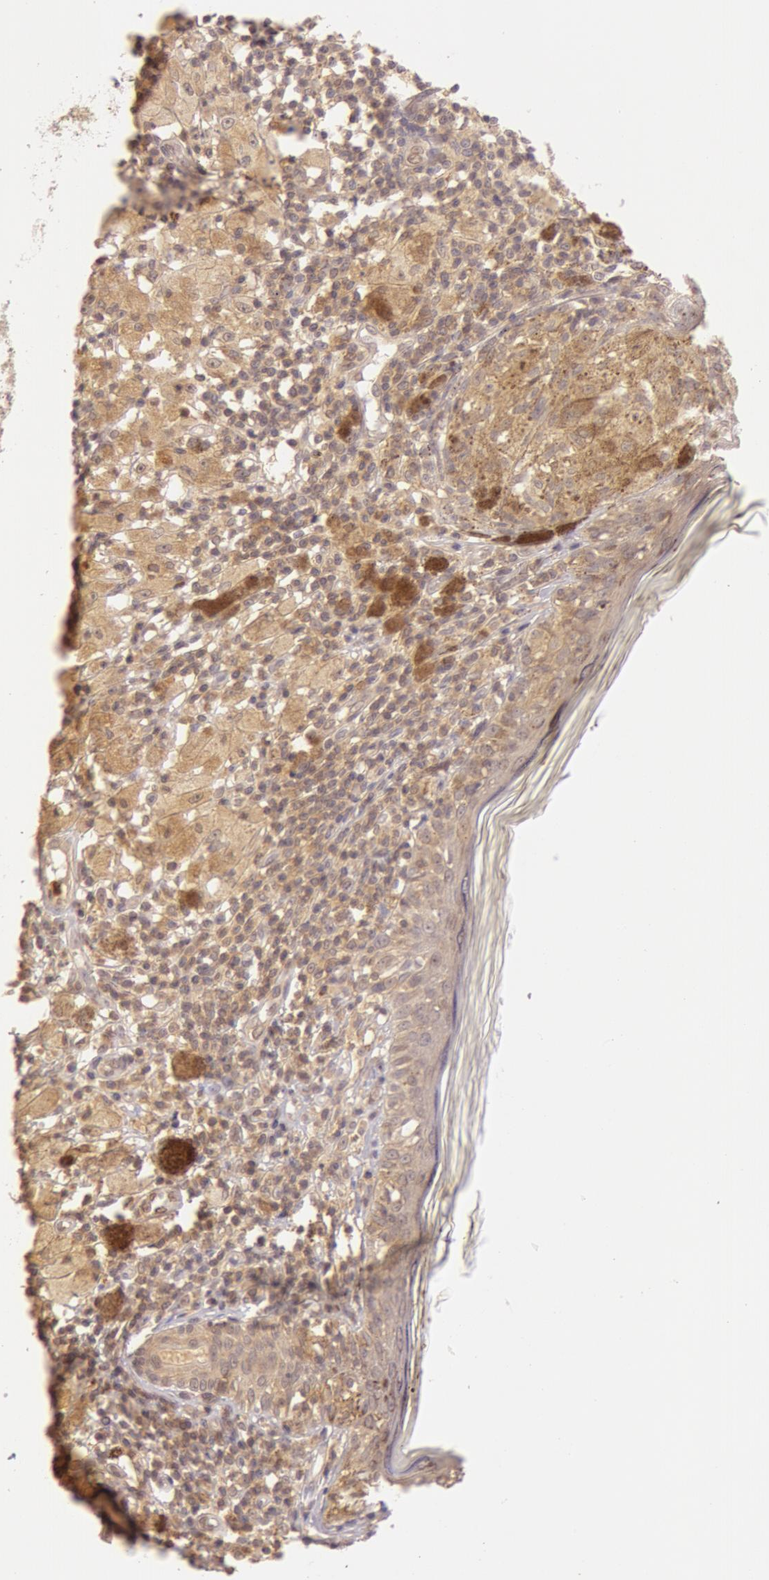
{"staining": {"intensity": "moderate", "quantity": ">75%", "location": "cytoplasmic/membranous"}, "tissue": "melanoma", "cell_type": "Tumor cells", "image_type": "cancer", "snomed": [{"axis": "morphology", "description": "Malignant melanoma, NOS"}, {"axis": "topography", "description": "Skin"}], "caption": "There is medium levels of moderate cytoplasmic/membranous positivity in tumor cells of malignant melanoma, as demonstrated by immunohistochemical staining (brown color).", "gene": "ATG2B", "patient": {"sex": "male", "age": 88}}